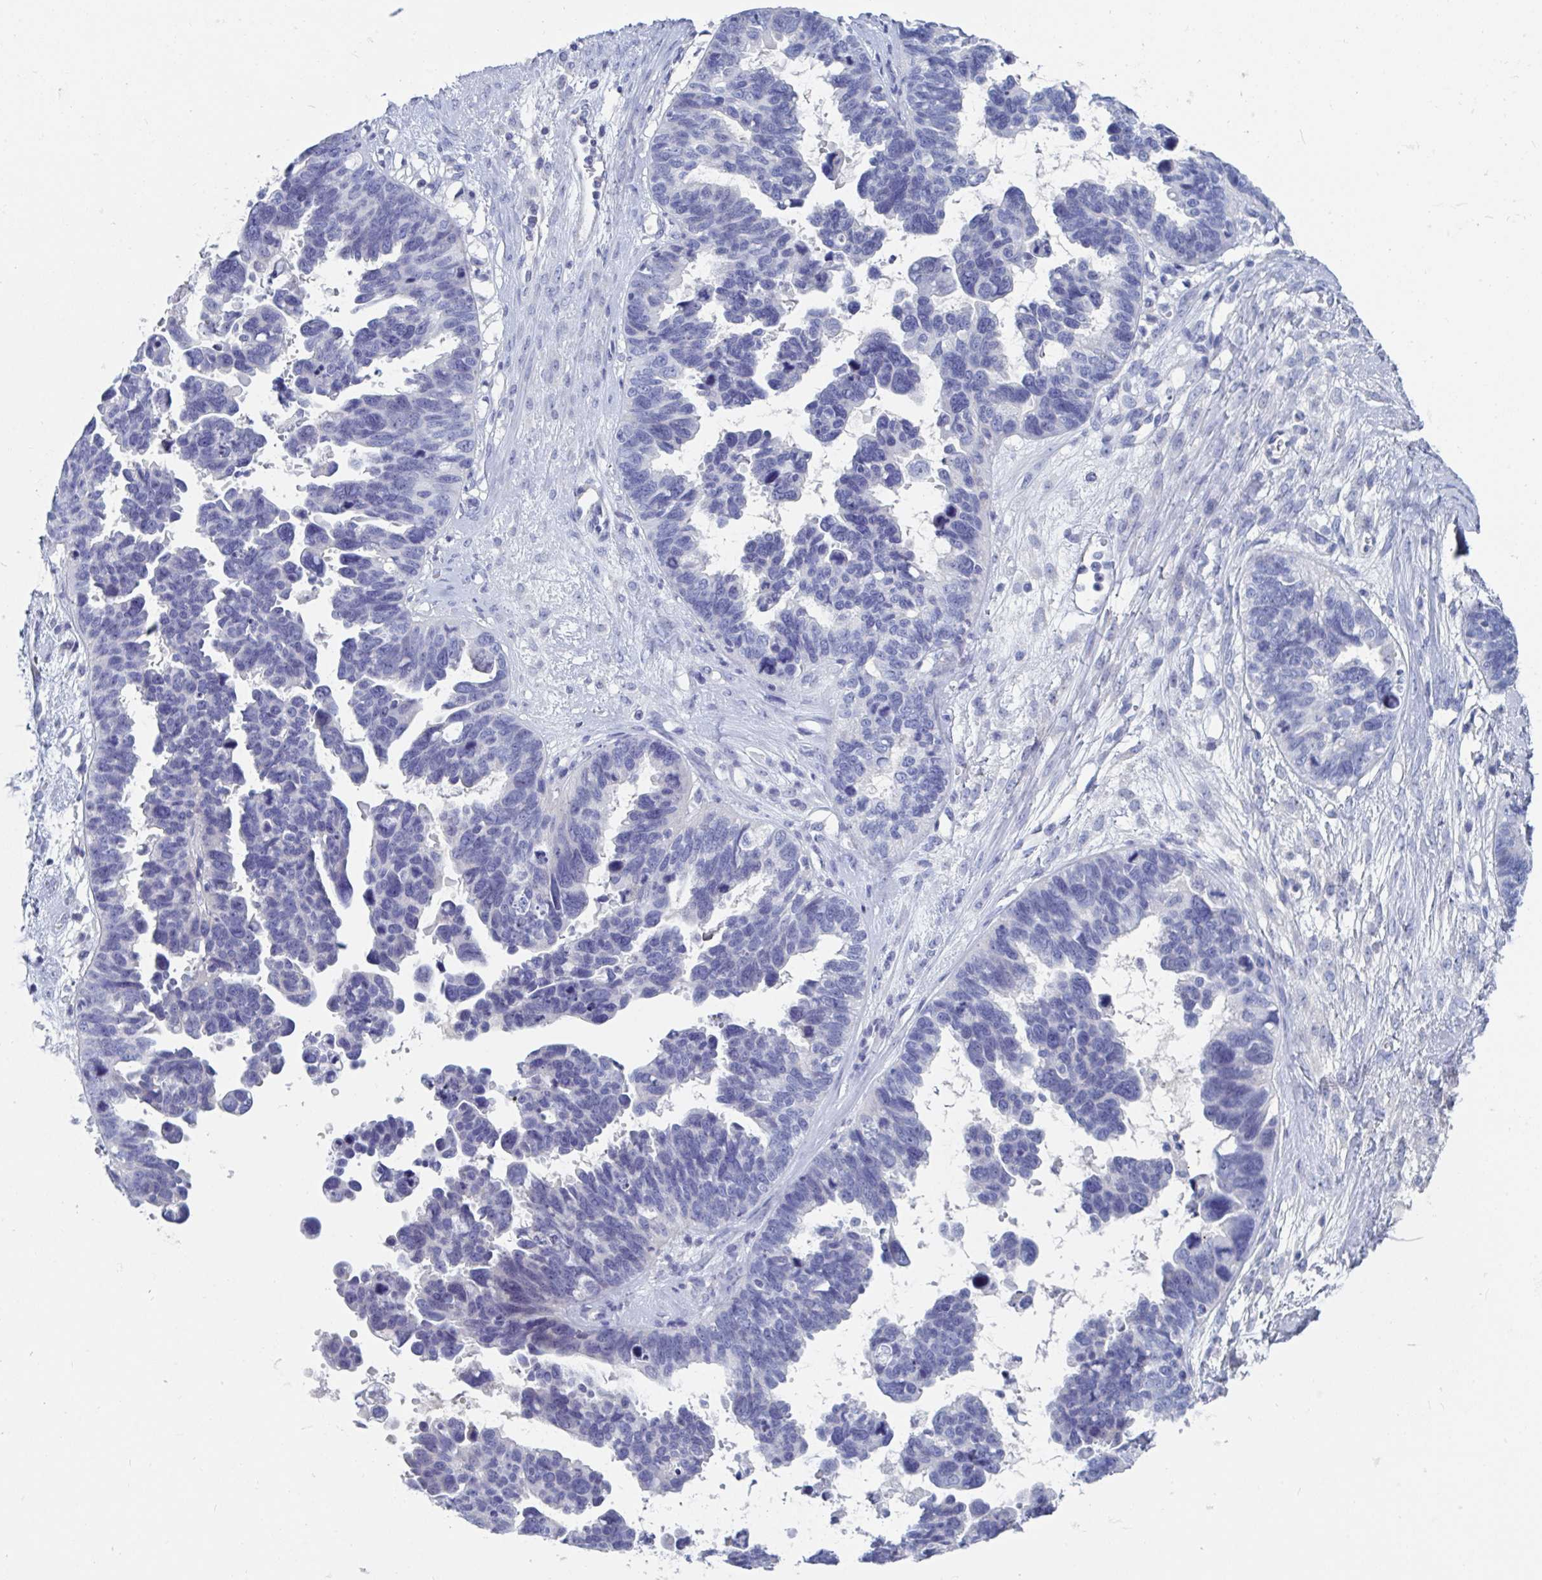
{"staining": {"intensity": "negative", "quantity": "none", "location": "none"}, "tissue": "ovarian cancer", "cell_type": "Tumor cells", "image_type": "cancer", "snomed": [{"axis": "morphology", "description": "Cystadenocarcinoma, serous, NOS"}, {"axis": "topography", "description": "Ovary"}], "caption": "Immunohistochemistry of human ovarian cancer shows no staining in tumor cells. (Brightfield microscopy of DAB (3,3'-diaminobenzidine) immunohistochemistry at high magnification).", "gene": "DPEP3", "patient": {"sex": "female", "age": 60}}